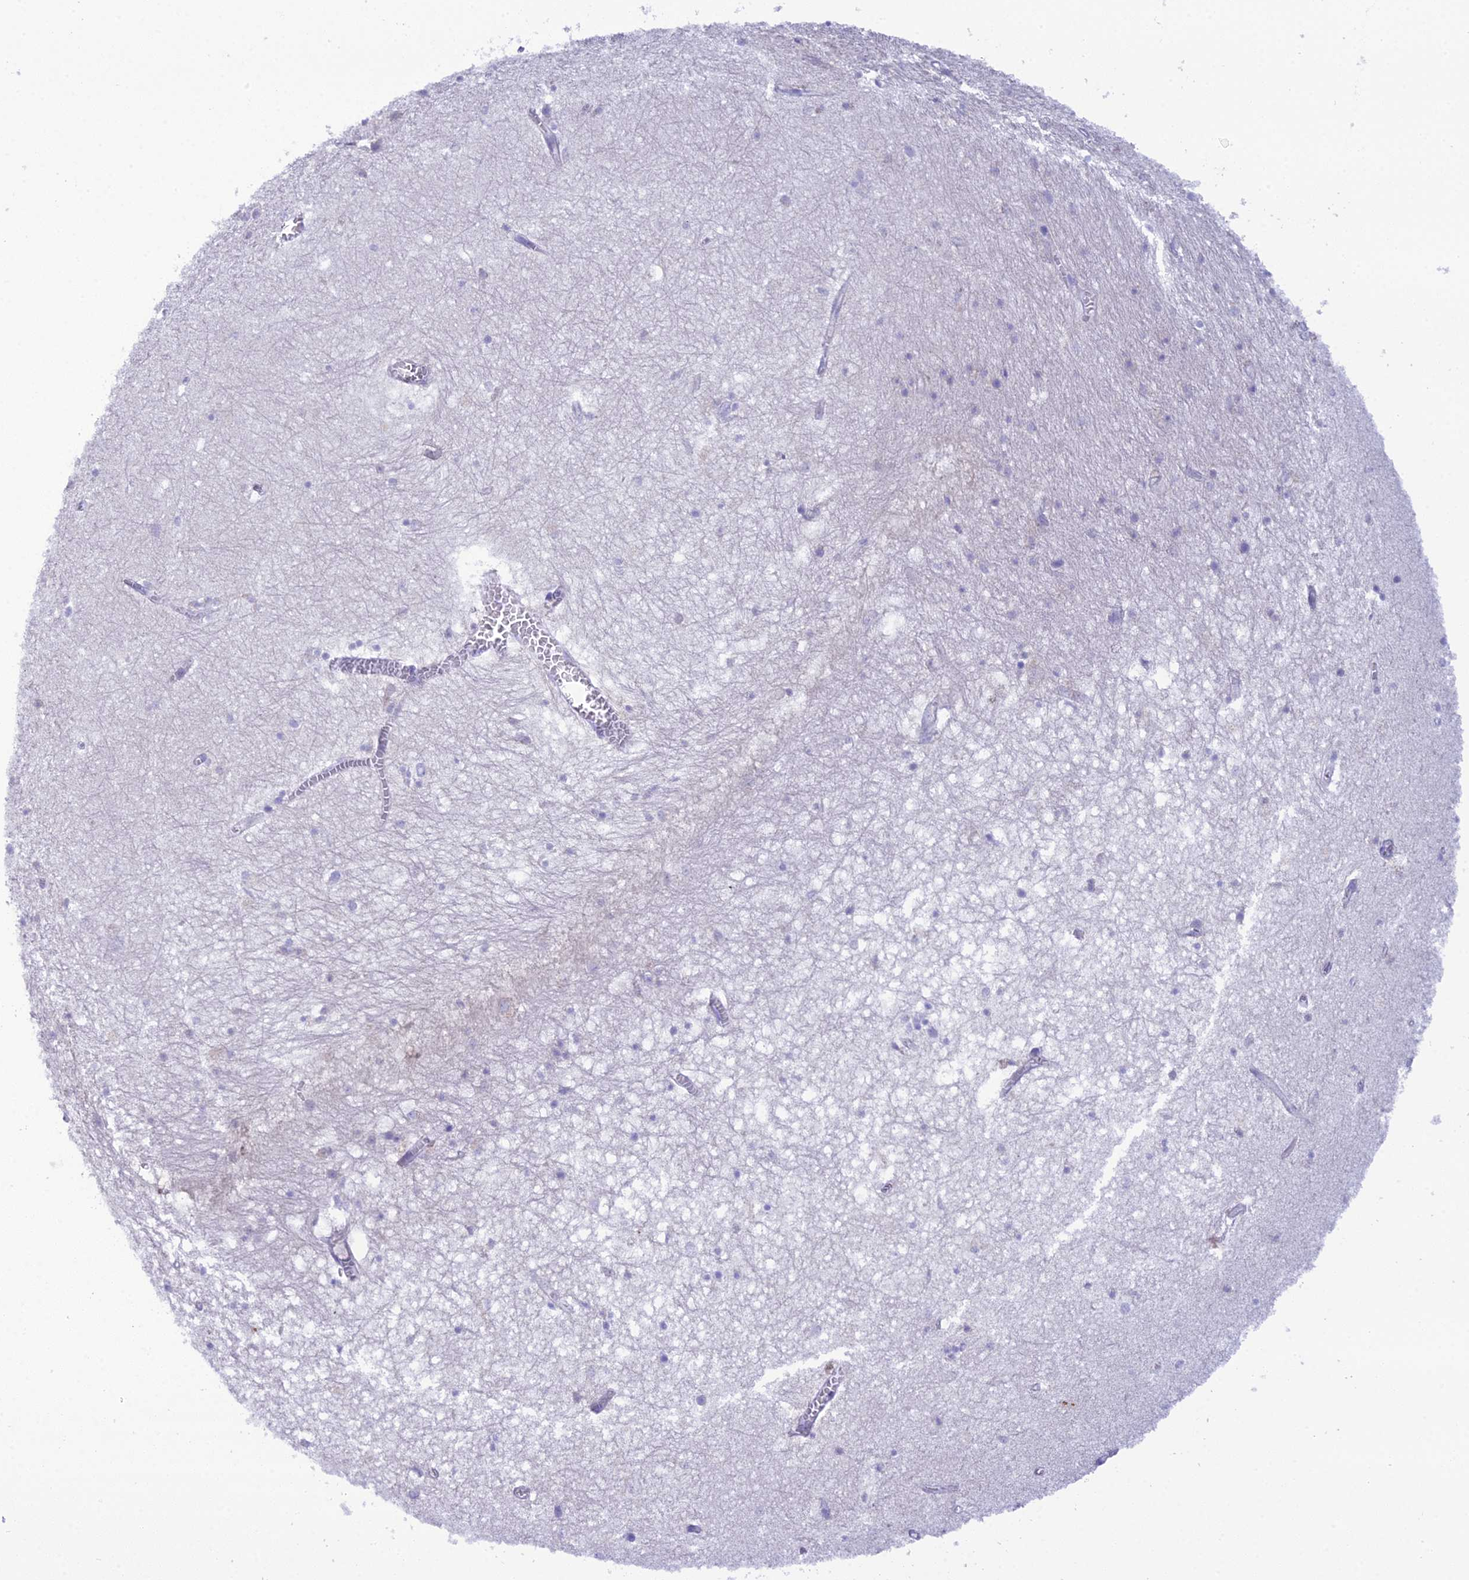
{"staining": {"intensity": "negative", "quantity": "none", "location": "none"}, "tissue": "hippocampus", "cell_type": "Glial cells", "image_type": "normal", "snomed": [{"axis": "morphology", "description": "Normal tissue, NOS"}, {"axis": "topography", "description": "Hippocampus"}], "caption": "IHC image of unremarkable hippocampus: human hippocampus stained with DAB displays no significant protein positivity in glial cells. Brightfield microscopy of immunohistochemistry stained with DAB (3,3'-diaminobenzidine) (brown) and hematoxylin (blue), captured at high magnification.", "gene": "KIAA0408", "patient": {"sex": "female", "age": 64}}